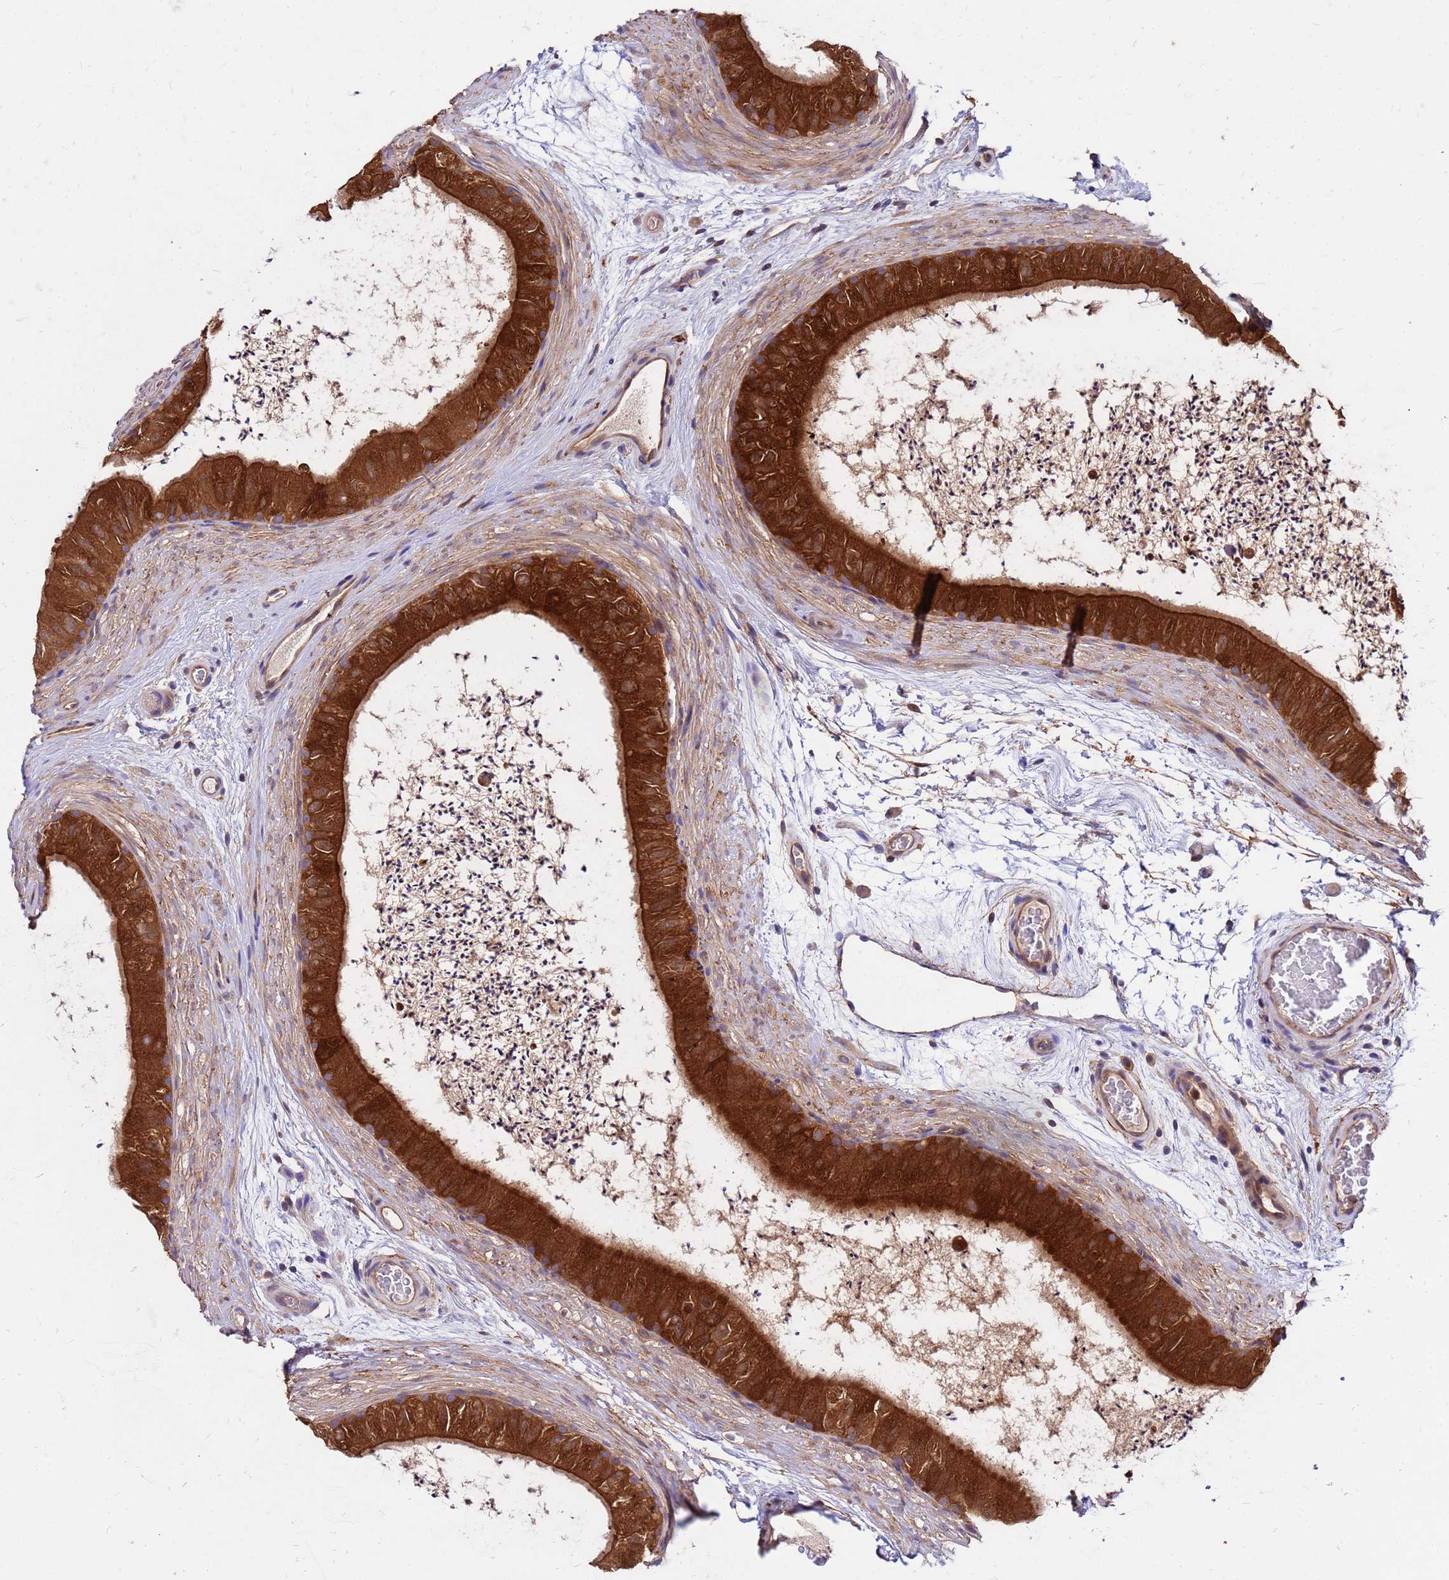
{"staining": {"intensity": "strong", "quantity": ">75%", "location": "cytoplasmic/membranous"}, "tissue": "epididymis", "cell_type": "Glandular cells", "image_type": "normal", "snomed": [{"axis": "morphology", "description": "Normal tissue, NOS"}, {"axis": "topography", "description": "Epididymis"}], "caption": "Brown immunohistochemical staining in normal epididymis reveals strong cytoplasmic/membranous staining in about >75% of glandular cells. (Brightfield microscopy of DAB IHC at high magnification).", "gene": "GET3", "patient": {"sex": "male", "age": 50}}